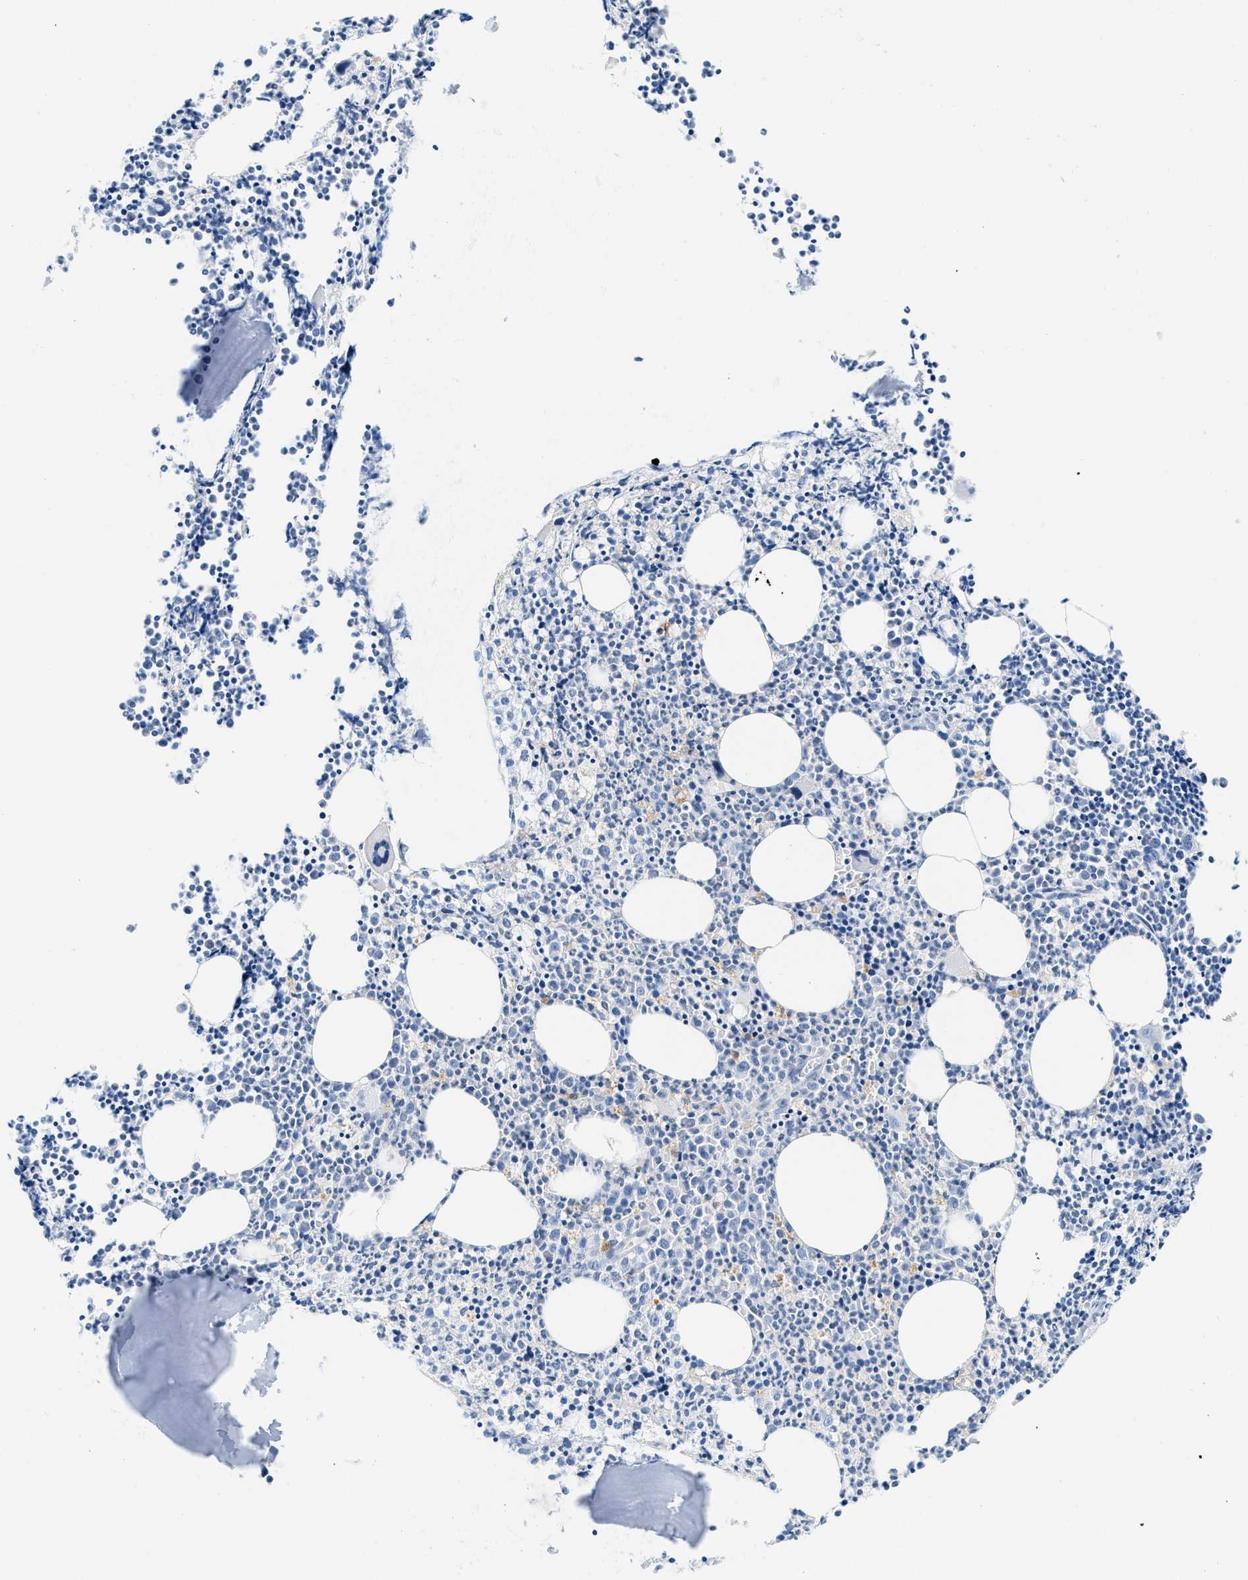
{"staining": {"intensity": "negative", "quantity": "none", "location": "none"}, "tissue": "bone marrow", "cell_type": "Hematopoietic cells", "image_type": "normal", "snomed": [{"axis": "morphology", "description": "Normal tissue, NOS"}, {"axis": "morphology", "description": "Inflammation, NOS"}, {"axis": "topography", "description": "Bone marrow"}], "caption": "A photomicrograph of bone marrow stained for a protein displays no brown staining in hematopoietic cells. (Stains: DAB immunohistochemistry (IHC) with hematoxylin counter stain, Microscopy: brightfield microscopy at high magnification).", "gene": "CSTB", "patient": {"sex": "female", "age": 53}}